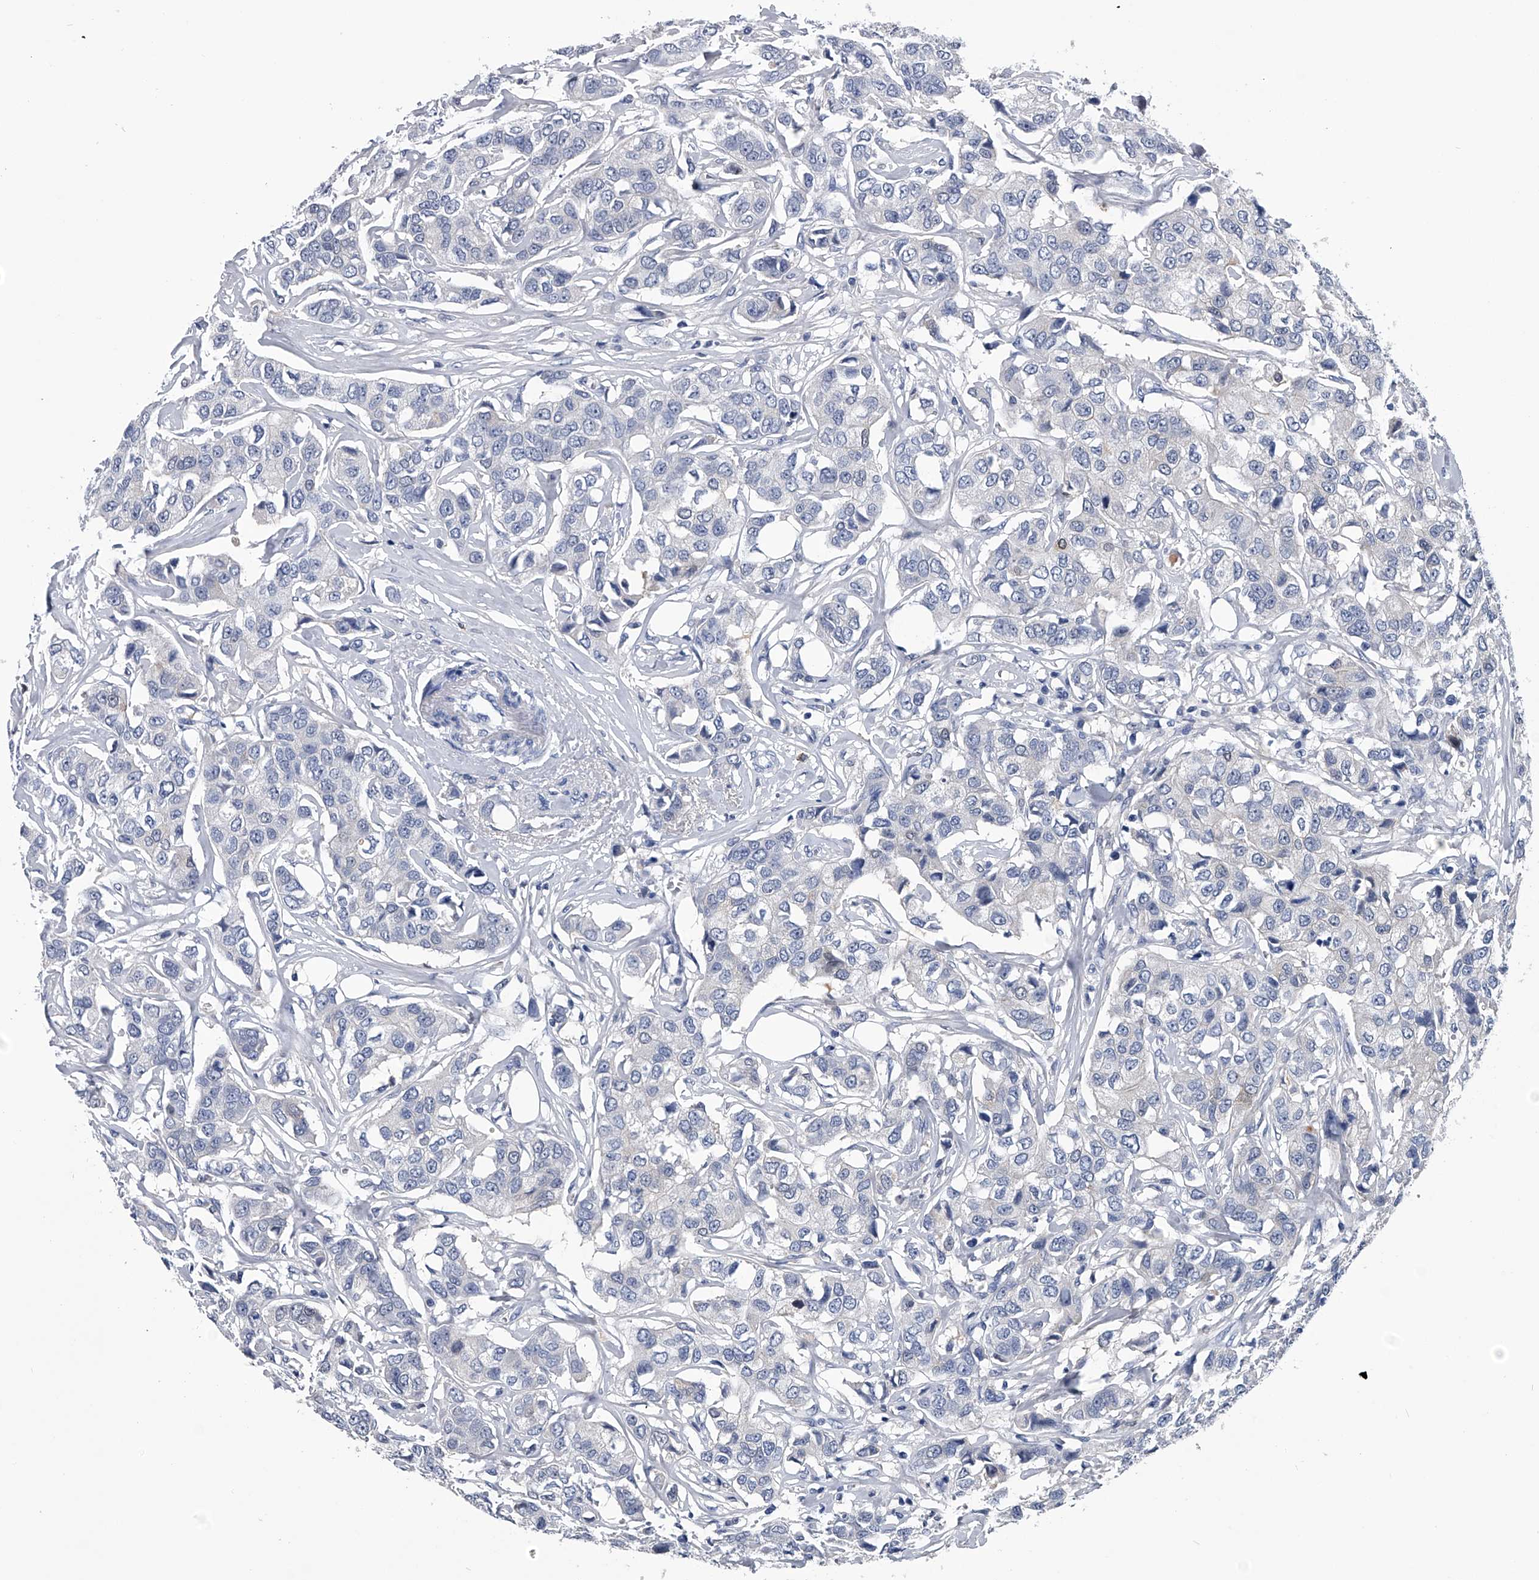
{"staining": {"intensity": "negative", "quantity": "none", "location": "none"}, "tissue": "breast cancer", "cell_type": "Tumor cells", "image_type": "cancer", "snomed": [{"axis": "morphology", "description": "Duct carcinoma"}, {"axis": "topography", "description": "Breast"}], "caption": "Tumor cells show no significant protein staining in breast cancer (infiltrating ductal carcinoma).", "gene": "PDXK", "patient": {"sex": "female", "age": 80}}